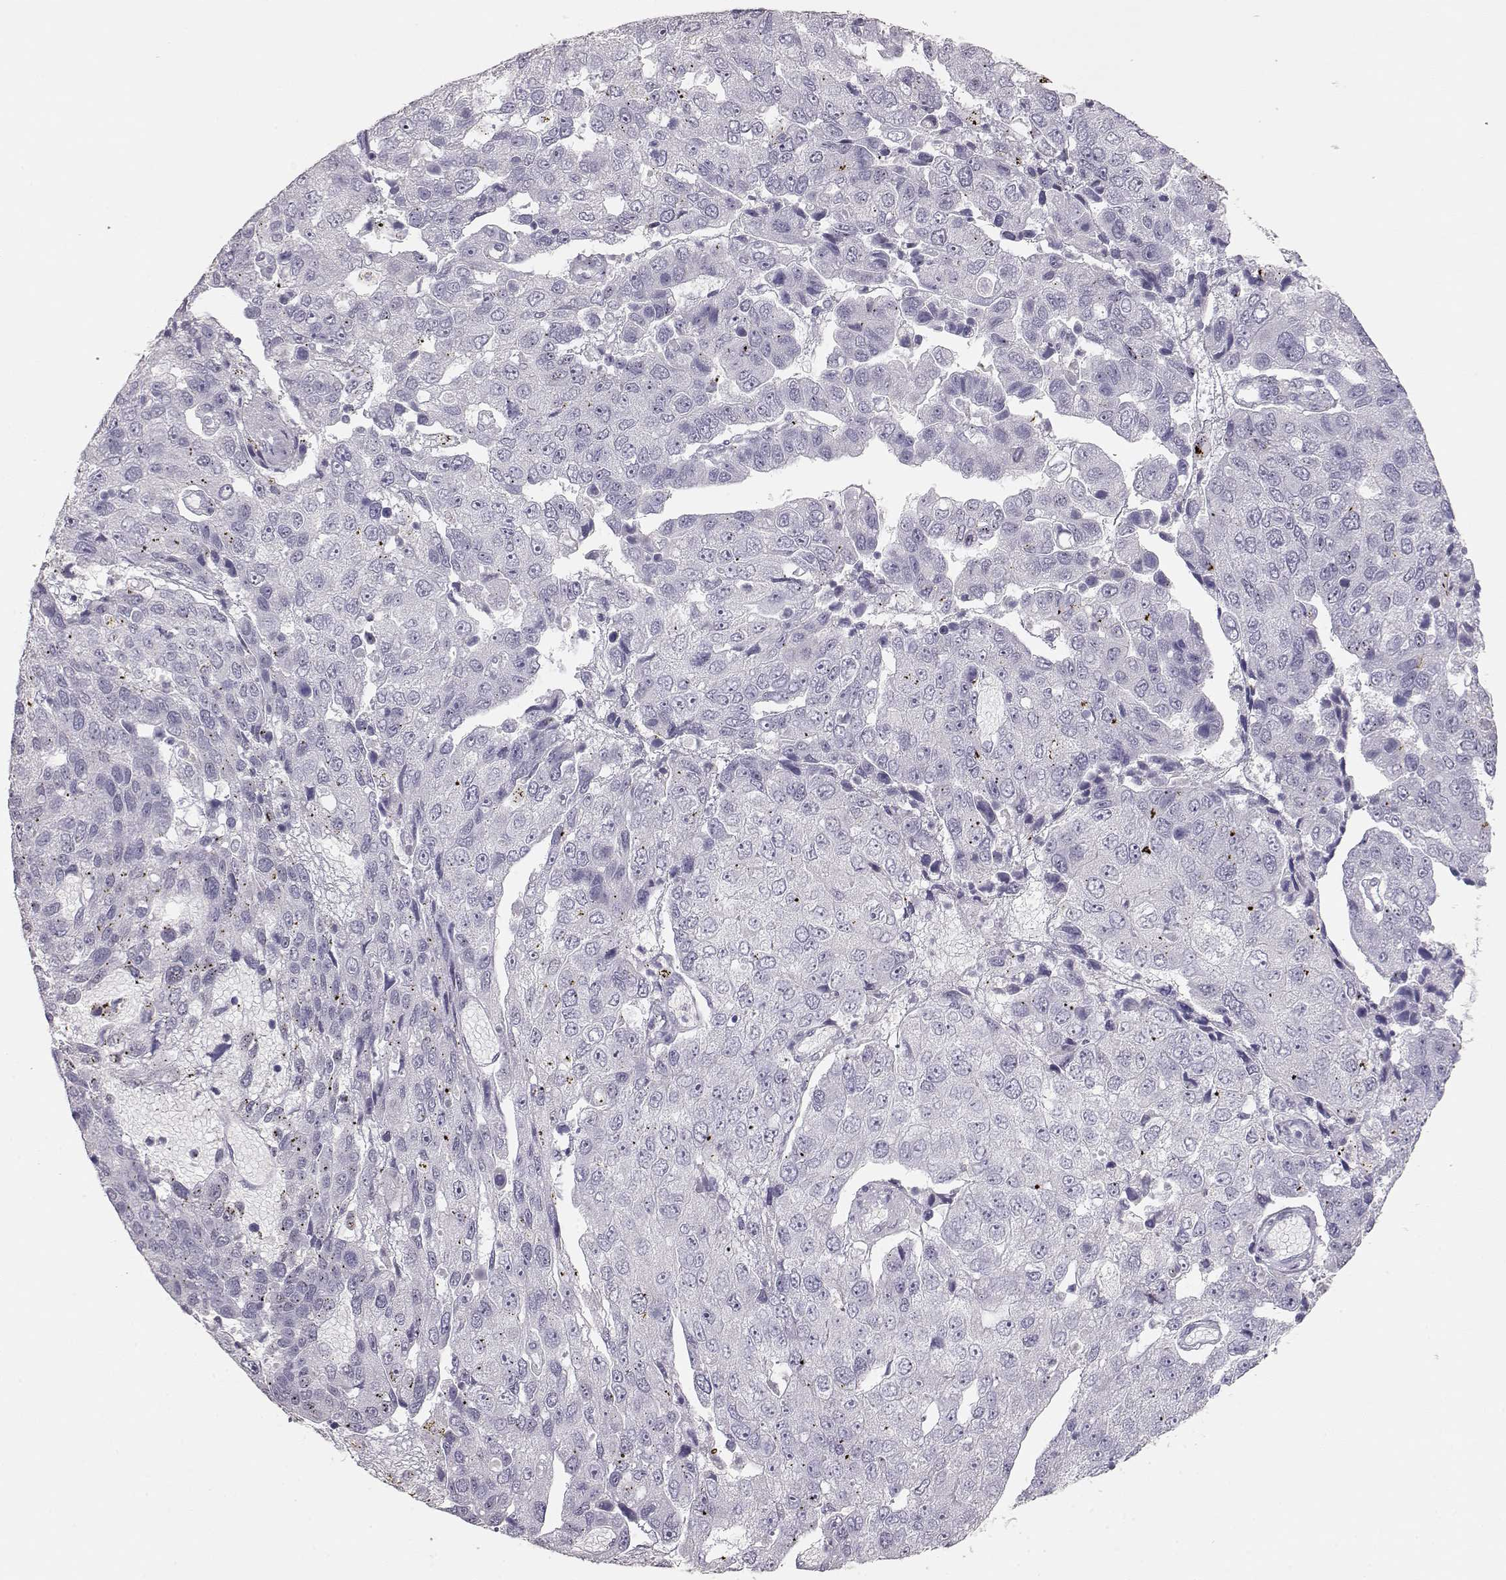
{"staining": {"intensity": "negative", "quantity": "none", "location": "none"}, "tissue": "pancreatic cancer", "cell_type": "Tumor cells", "image_type": "cancer", "snomed": [{"axis": "morphology", "description": "Adenocarcinoma, NOS"}, {"axis": "topography", "description": "Pancreas"}], "caption": "High power microscopy histopathology image of an immunohistochemistry histopathology image of adenocarcinoma (pancreatic), revealing no significant positivity in tumor cells.", "gene": "TKTL1", "patient": {"sex": "female", "age": 61}}